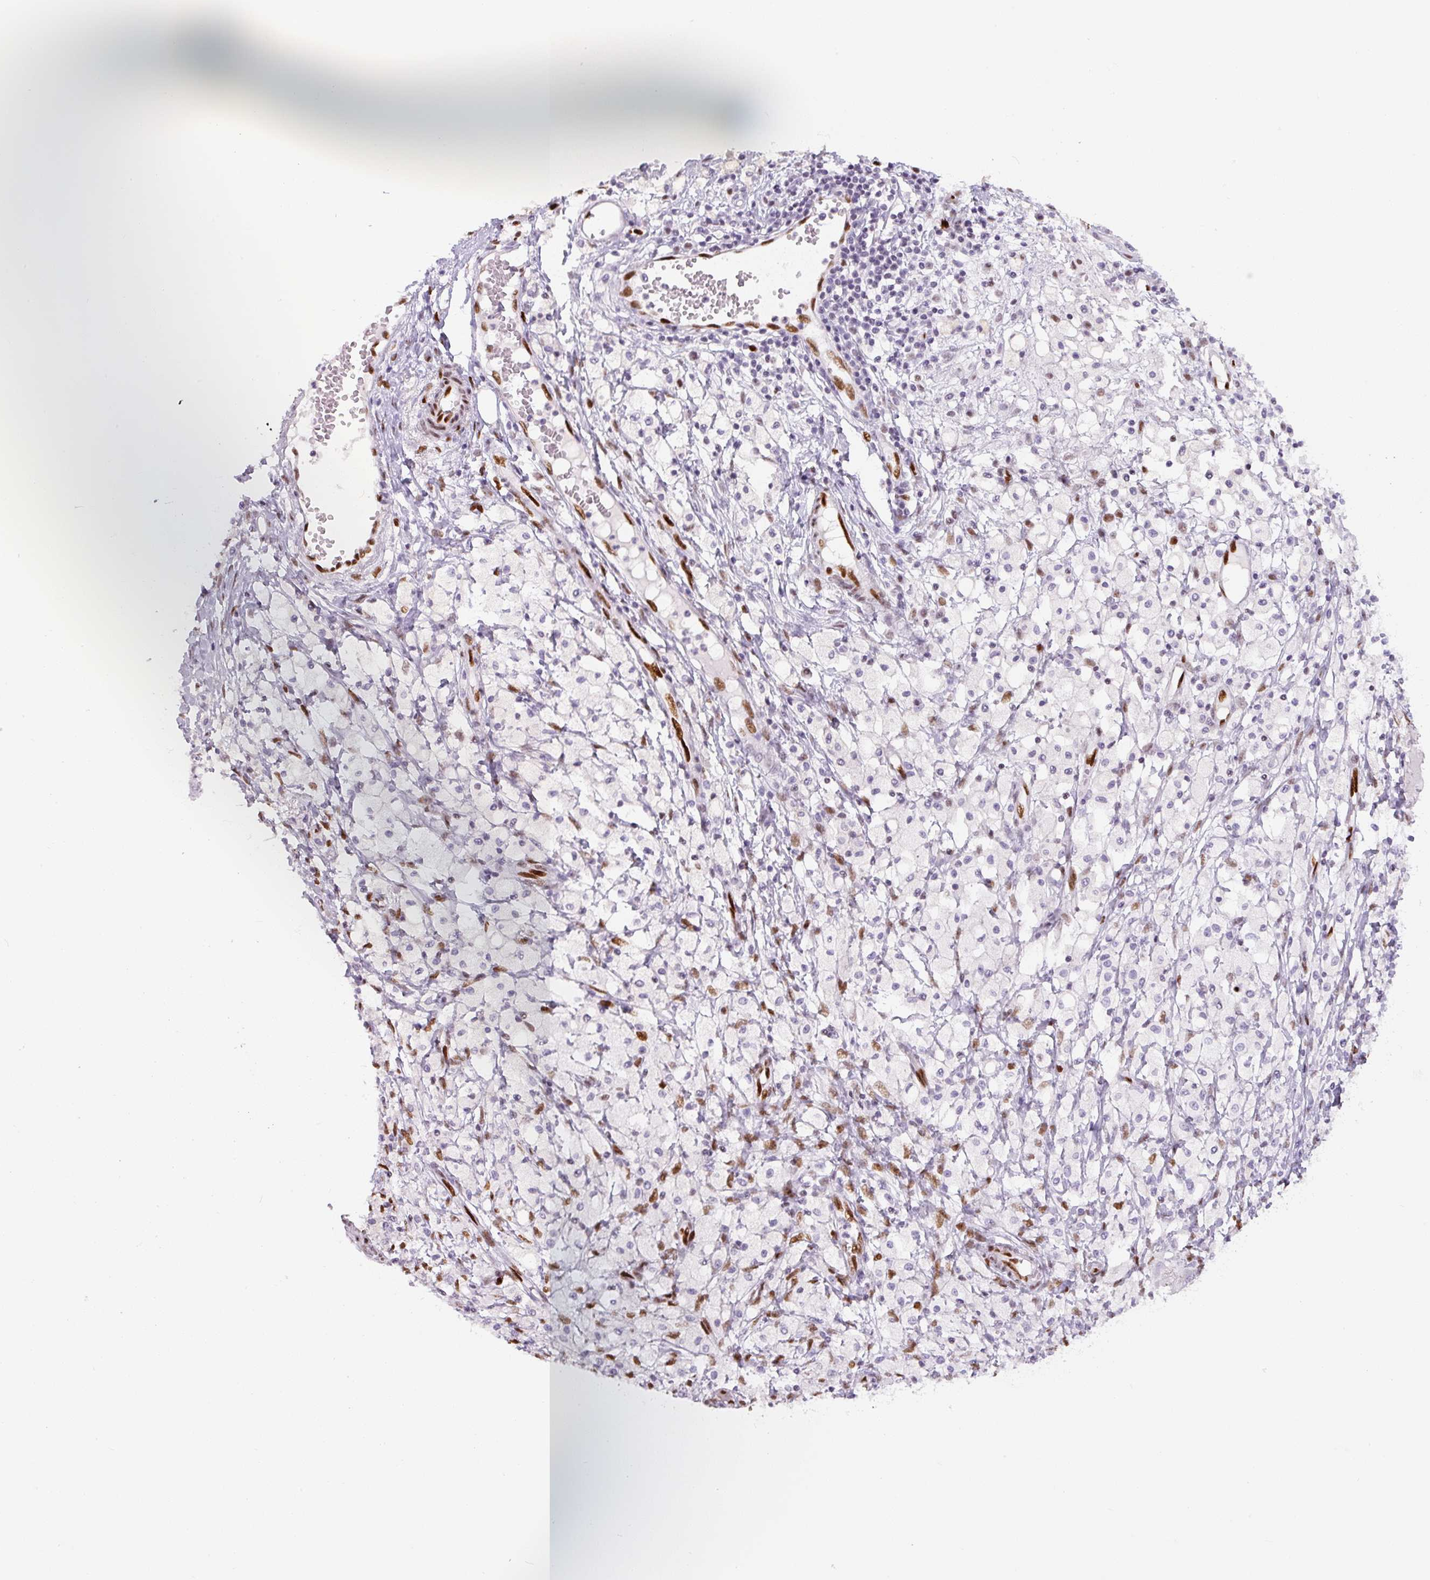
{"staining": {"intensity": "negative", "quantity": "none", "location": "none"}, "tissue": "ovarian cancer", "cell_type": "Tumor cells", "image_type": "cancer", "snomed": [{"axis": "morphology", "description": "Carcinoma, endometroid"}, {"axis": "topography", "description": "Ovary"}], "caption": "Immunohistochemical staining of human ovarian cancer (endometroid carcinoma) displays no significant expression in tumor cells.", "gene": "ZEB1", "patient": {"sex": "female", "age": 42}}